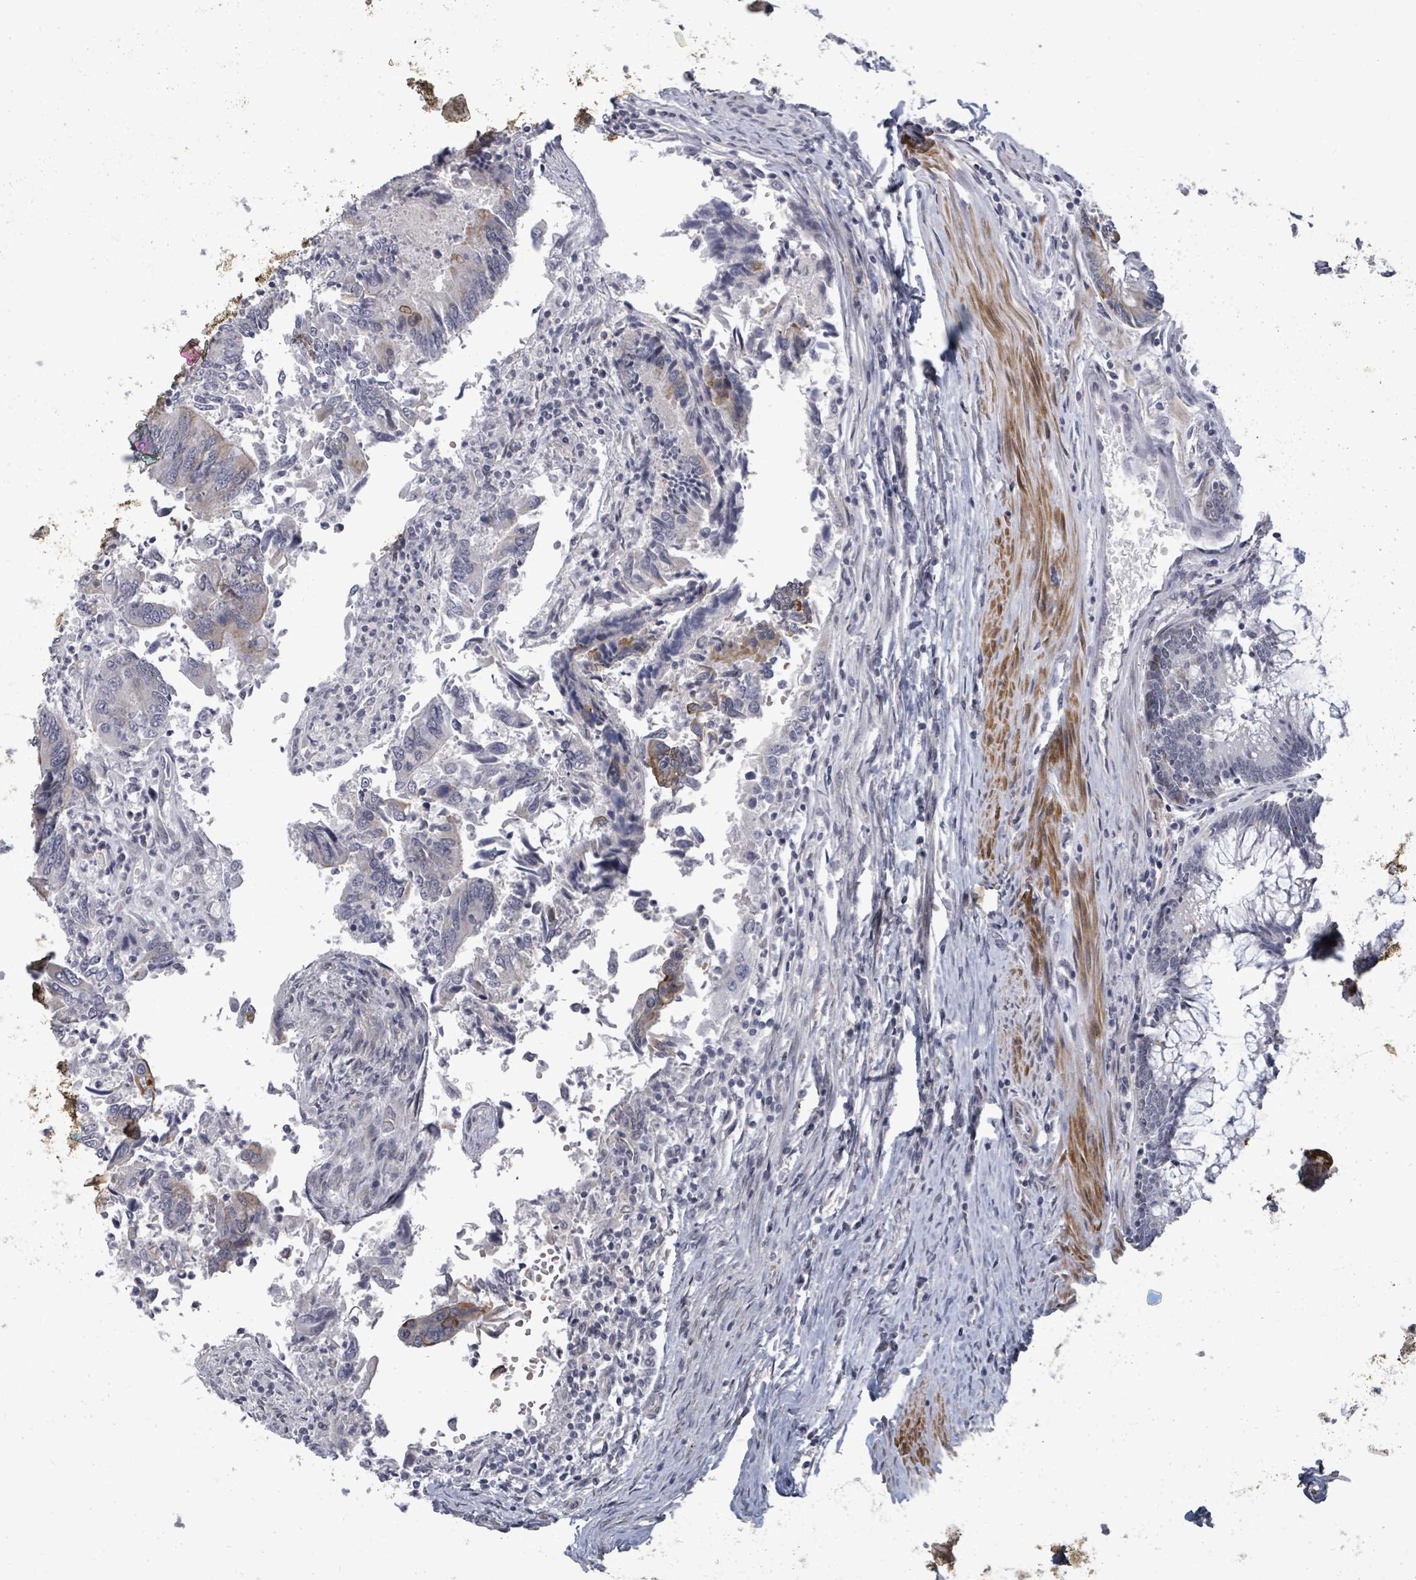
{"staining": {"intensity": "moderate", "quantity": "<25%", "location": "cytoplasmic/membranous"}, "tissue": "colorectal cancer", "cell_type": "Tumor cells", "image_type": "cancer", "snomed": [{"axis": "morphology", "description": "Adenocarcinoma, NOS"}, {"axis": "topography", "description": "Colon"}], "caption": "Colorectal adenocarcinoma stained with a brown dye displays moderate cytoplasmic/membranous positive expression in about <25% of tumor cells.", "gene": "PTPN20", "patient": {"sex": "female", "age": 67}}